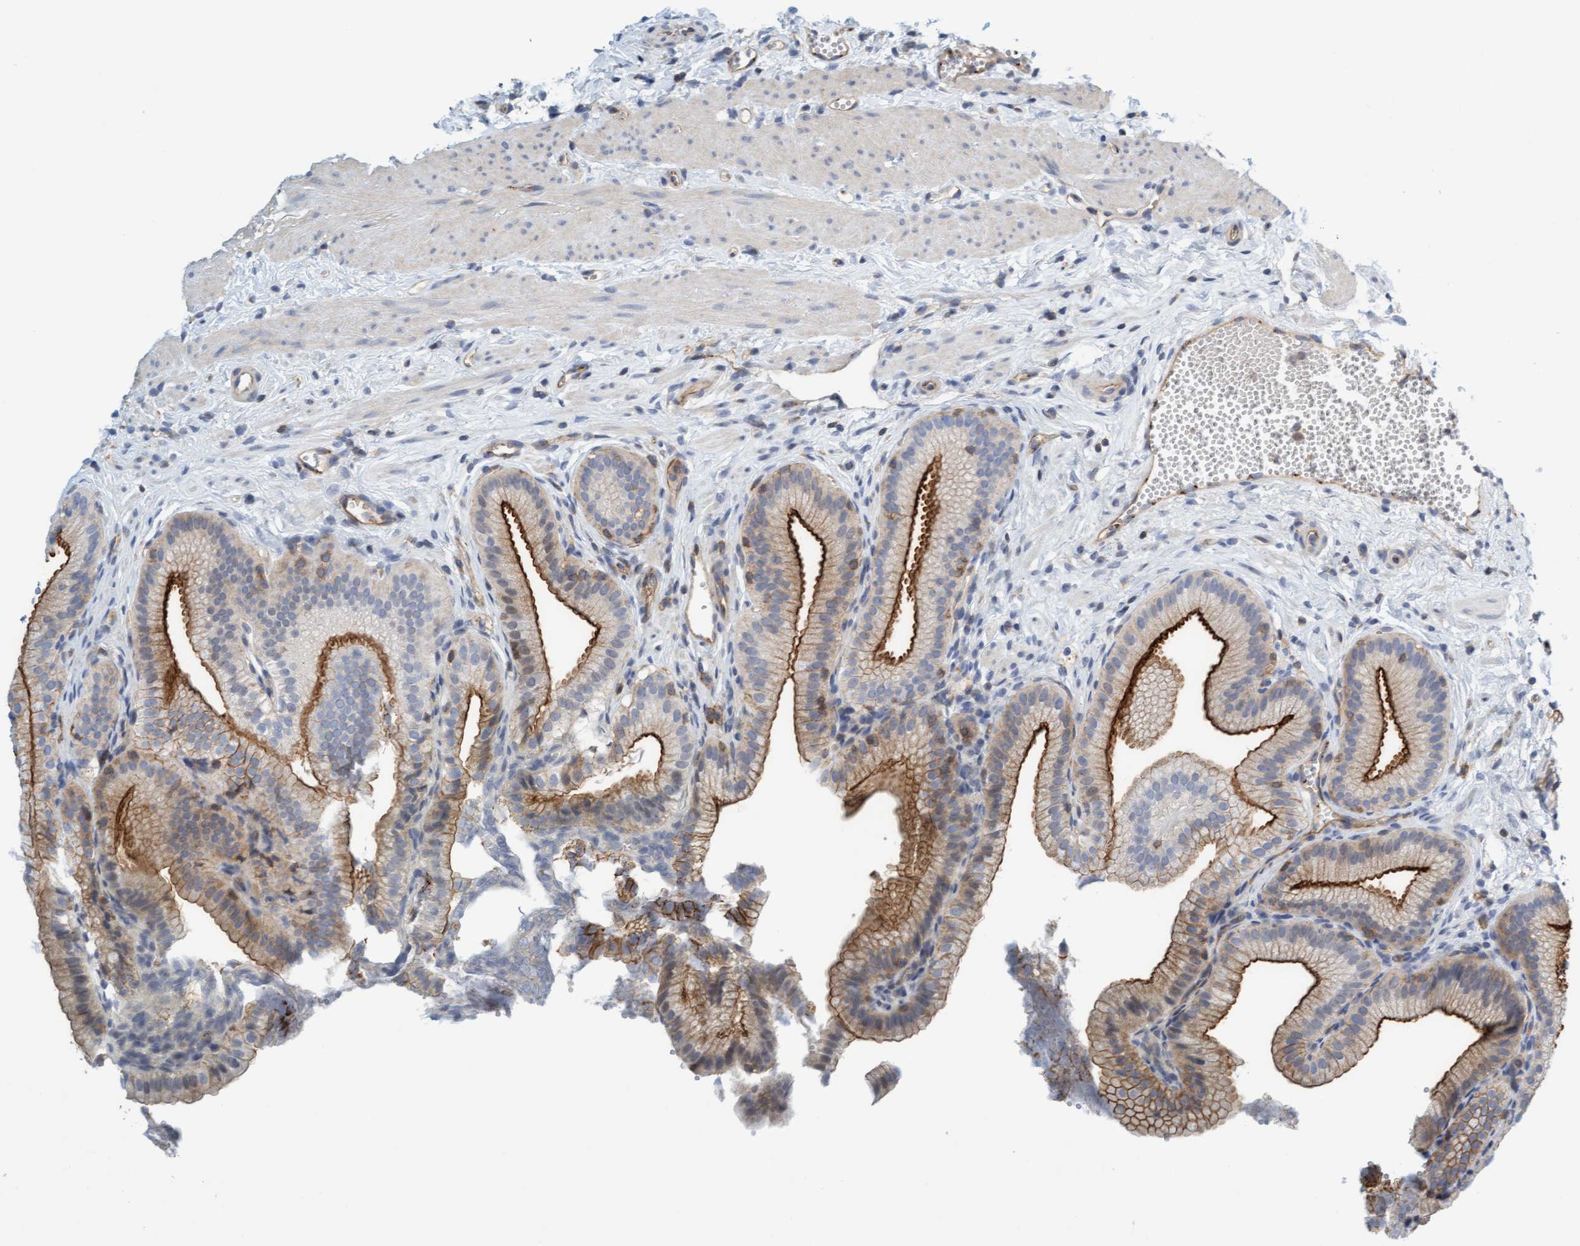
{"staining": {"intensity": "strong", "quantity": ">75%", "location": "cytoplasmic/membranous"}, "tissue": "gallbladder", "cell_type": "Glandular cells", "image_type": "normal", "snomed": [{"axis": "morphology", "description": "Normal tissue, NOS"}, {"axis": "topography", "description": "Gallbladder"}], "caption": "Immunohistochemistry photomicrograph of unremarkable gallbladder: human gallbladder stained using IHC reveals high levels of strong protein expression localized specifically in the cytoplasmic/membranous of glandular cells, appearing as a cytoplasmic/membranous brown color.", "gene": "PRKD2", "patient": {"sex": "male", "age": 38}}